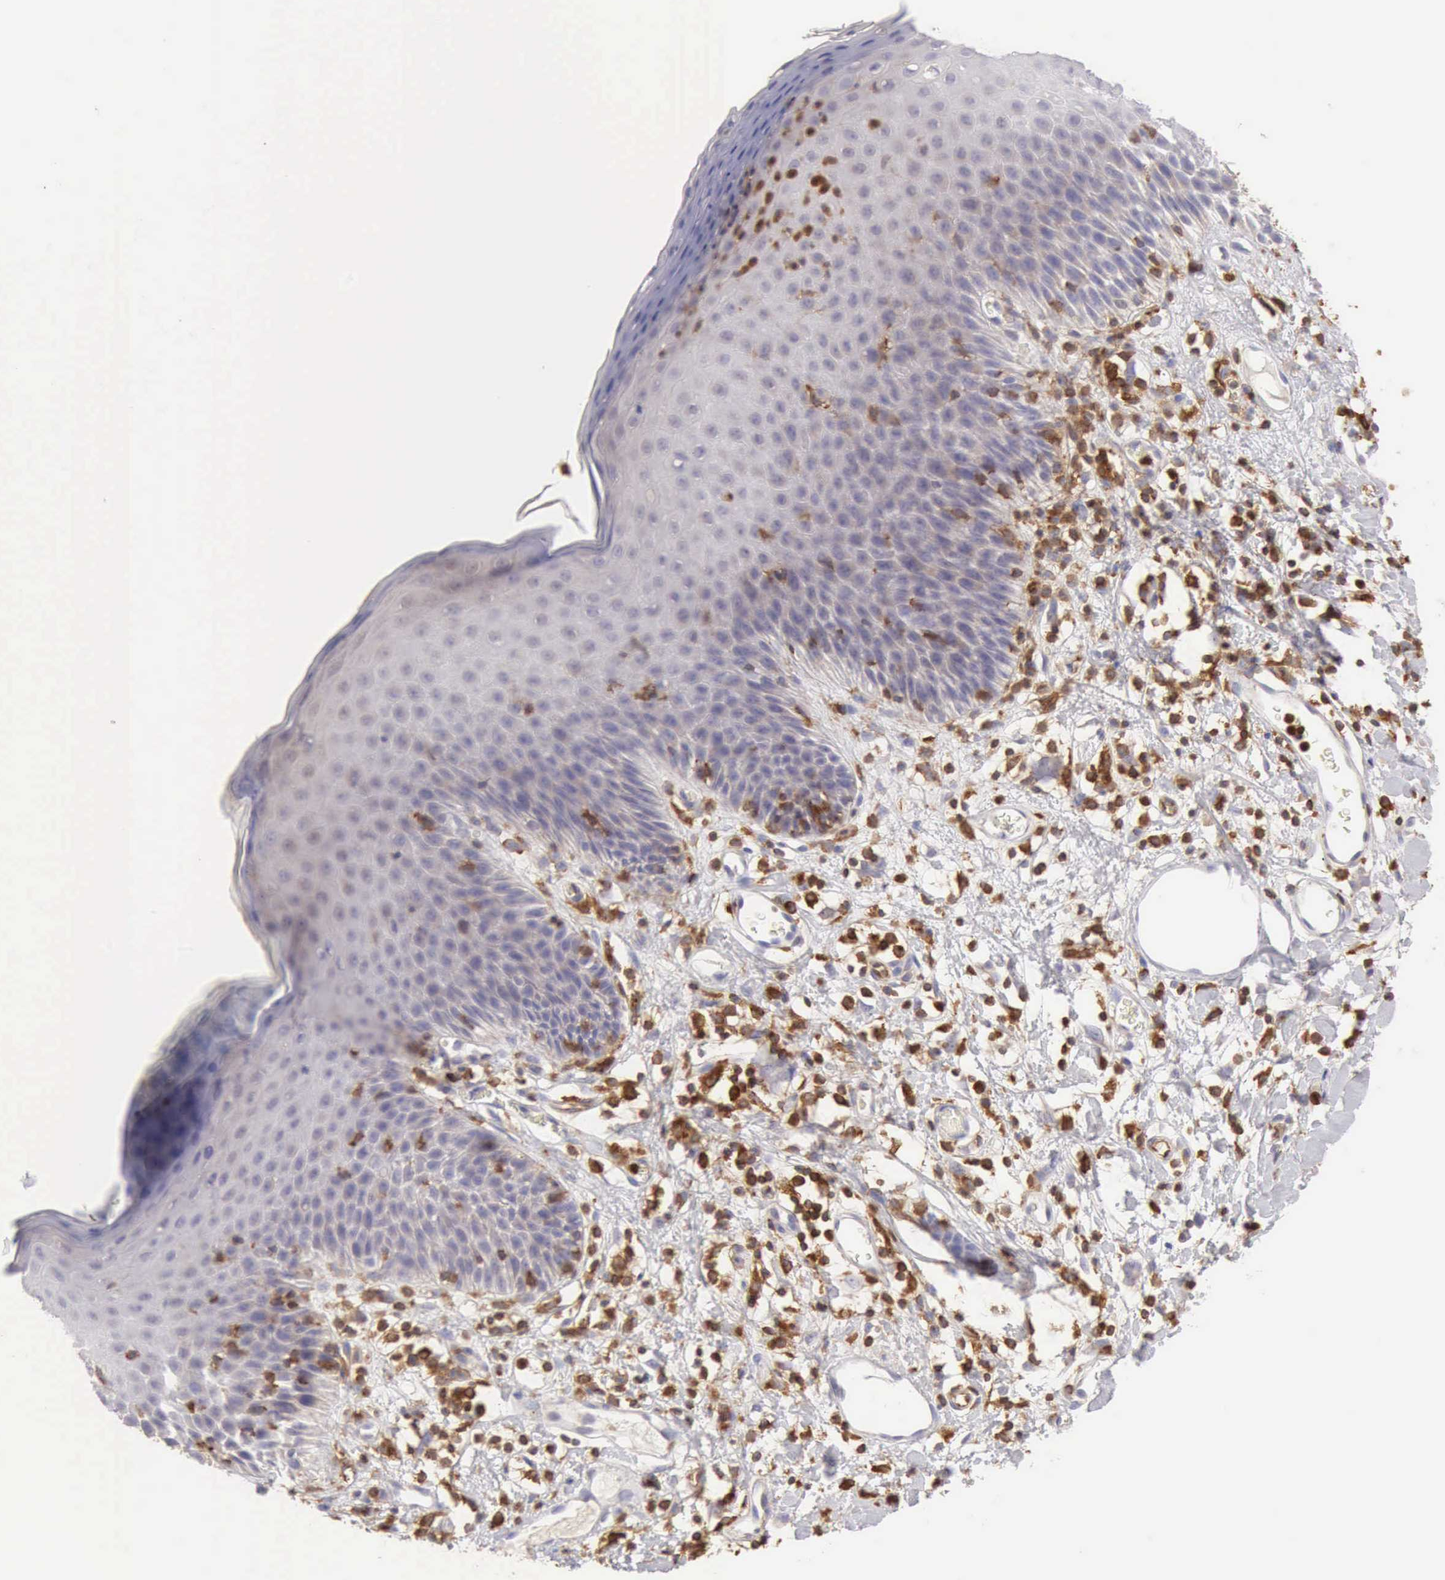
{"staining": {"intensity": "negative", "quantity": "none", "location": "none"}, "tissue": "skin", "cell_type": "Epidermal cells", "image_type": "normal", "snomed": [{"axis": "morphology", "description": "Normal tissue, NOS"}, {"axis": "topography", "description": "Vulva"}, {"axis": "topography", "description": "Peripheral nerve tissue"}], "caption": "The photomicrograph displays no significant positivity in epidermal cells of skin. Brightfield microscopy of IHC stained with DAB (brown) and hematoxylin (blue), captured at high magnification.", "gene": "ARHGAP4", "patient": {"sex": "female", "age": 68}}